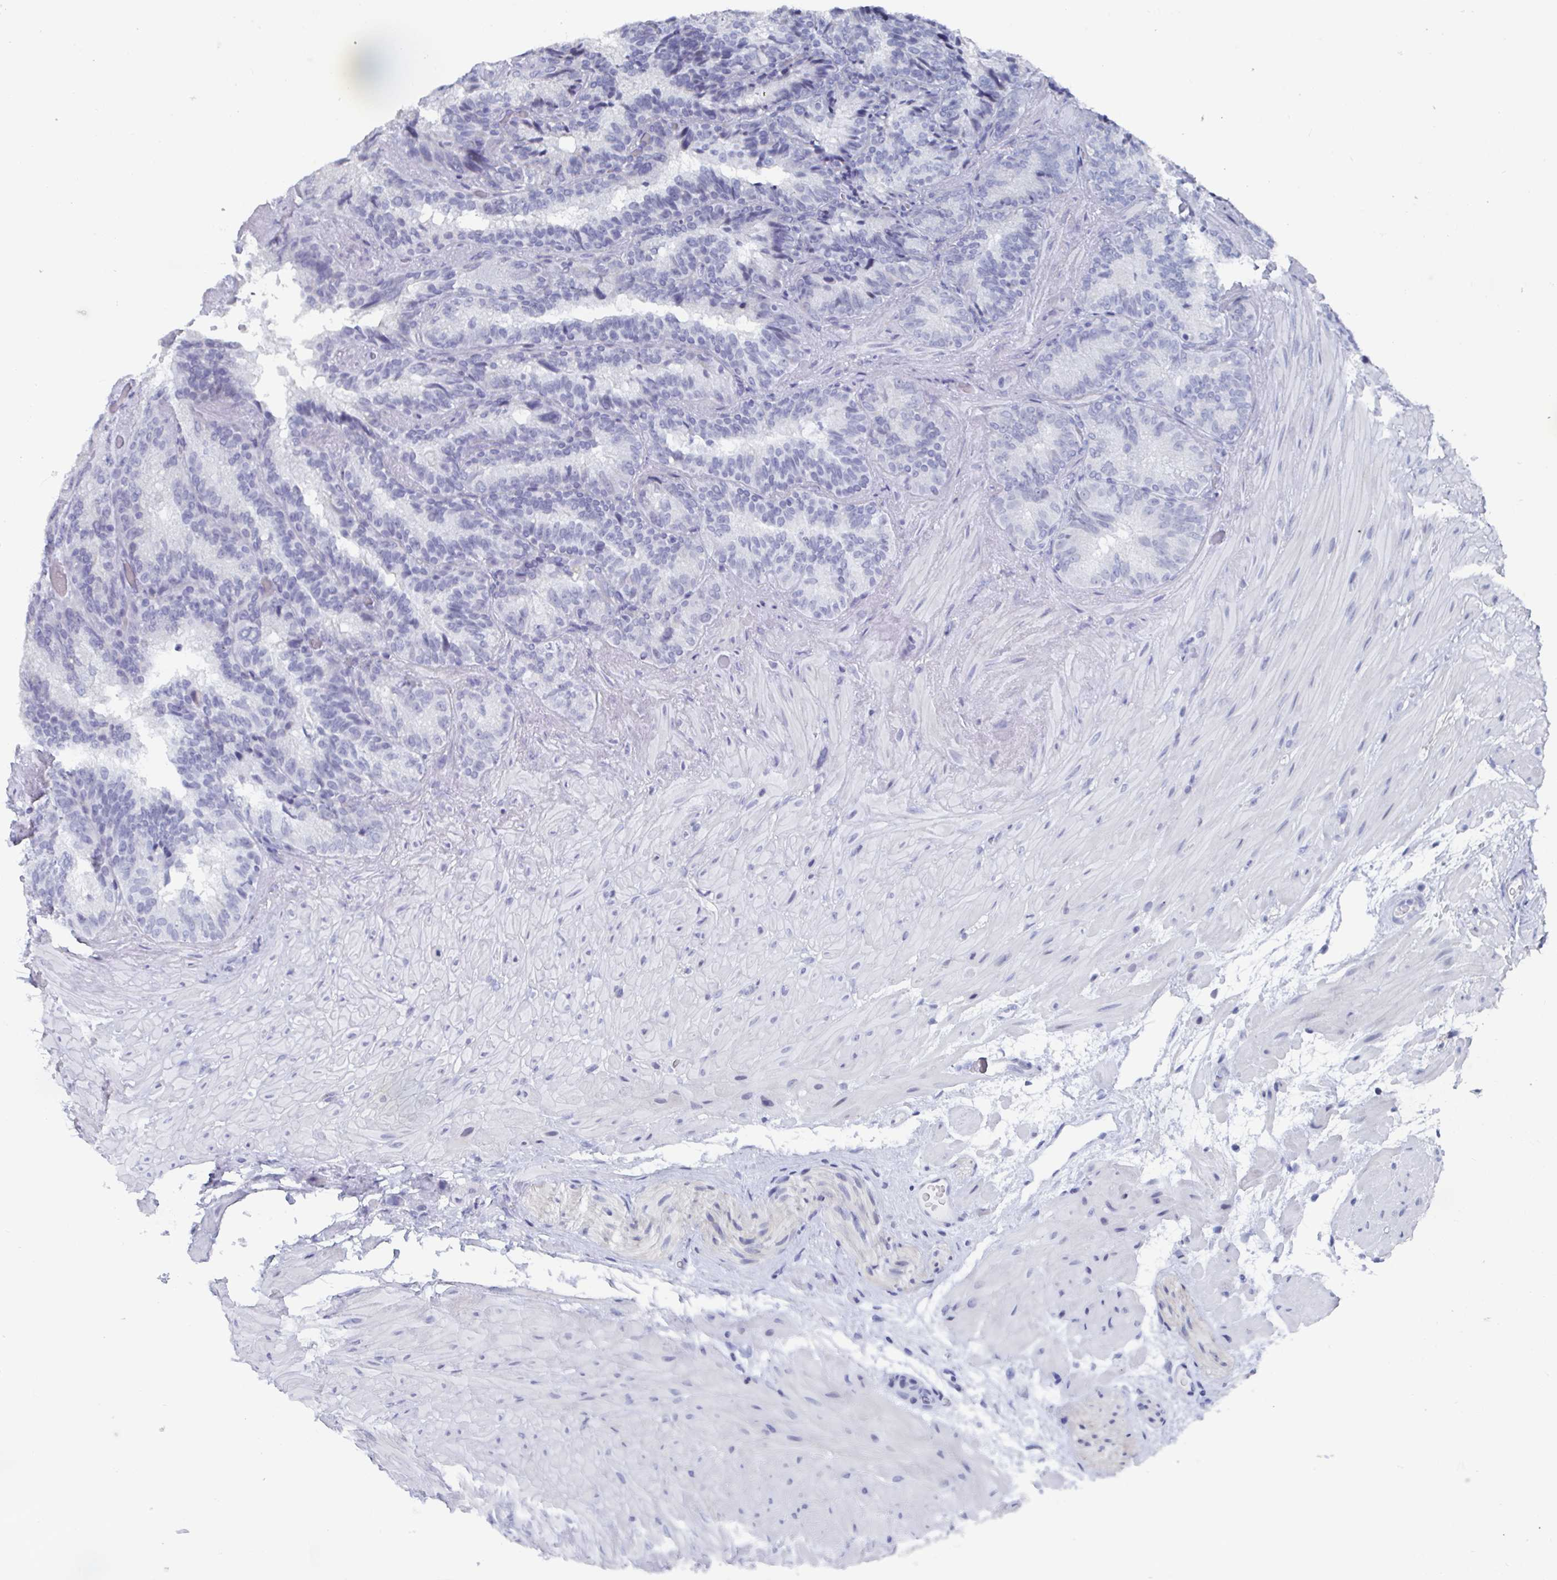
{"staining": {"intensity": "negative", "quantity": "none", "location": "none"}, "tissue": "seminal vesicle", "cell_type": "Glandular cells", "image_type": "normal", "snomed": [{"axis": "morphology", "description": "Normal tissue, NOS"}, {"axis": "topography", "description": "Seminal veicle"}], "caption": "The IHC histopathology image has no significant expression in glandular cells of seminal vesicle. The staining is performed using DAB (3,3'-diaminobenzidine) brown chromogen with nuclei counter-stained in using hematoxylin.", "gene": "CAMKV", "patient": {"sex": "male", "age": 60}}